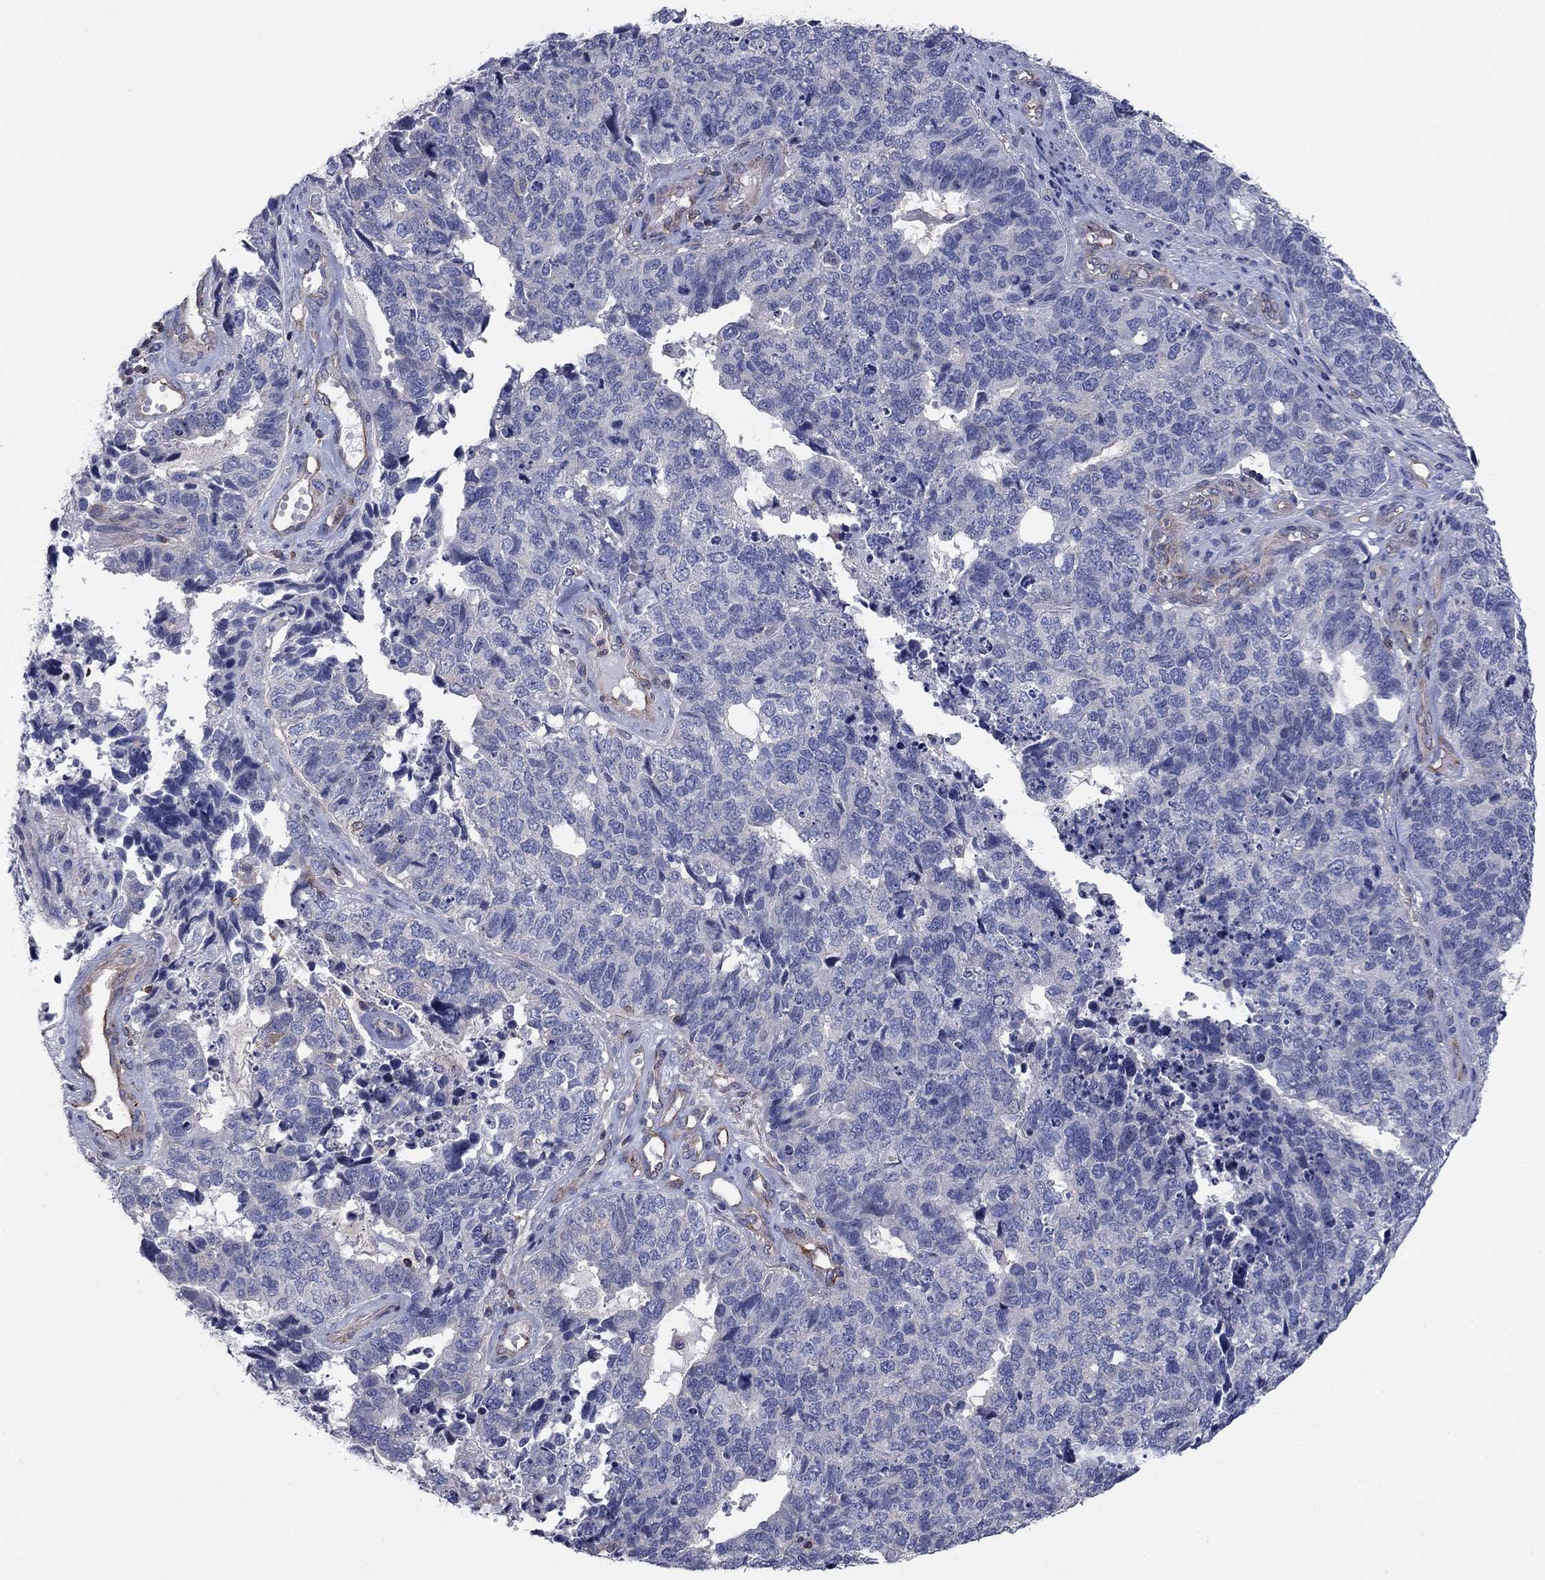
{"staining": {"intensity": "negative", "quantity": "none", "location": "none"}, "tissue": "cervical cancer", "cell_type": "Tumor cells", "image_type": "cancer", "snomed": [{"axis": "morphology", "description": "Squamous cell carcinoma, NOS"}, {"axis": "topography", "description": "Cervix"}], "caption": "Immunohistochemistry (IHC) image of neoplastic tissue: human squamous cell carcinoma (cervical) stained with DAB (3,3'-diaminobenzidine) exhibits no significant protein positivity in tumor cells. (DAB immunohistochemistry visualized using brightfield microscopy, high magnification).", "gene": "PSD4", "patient": {"sex": "female", "age": 63}}